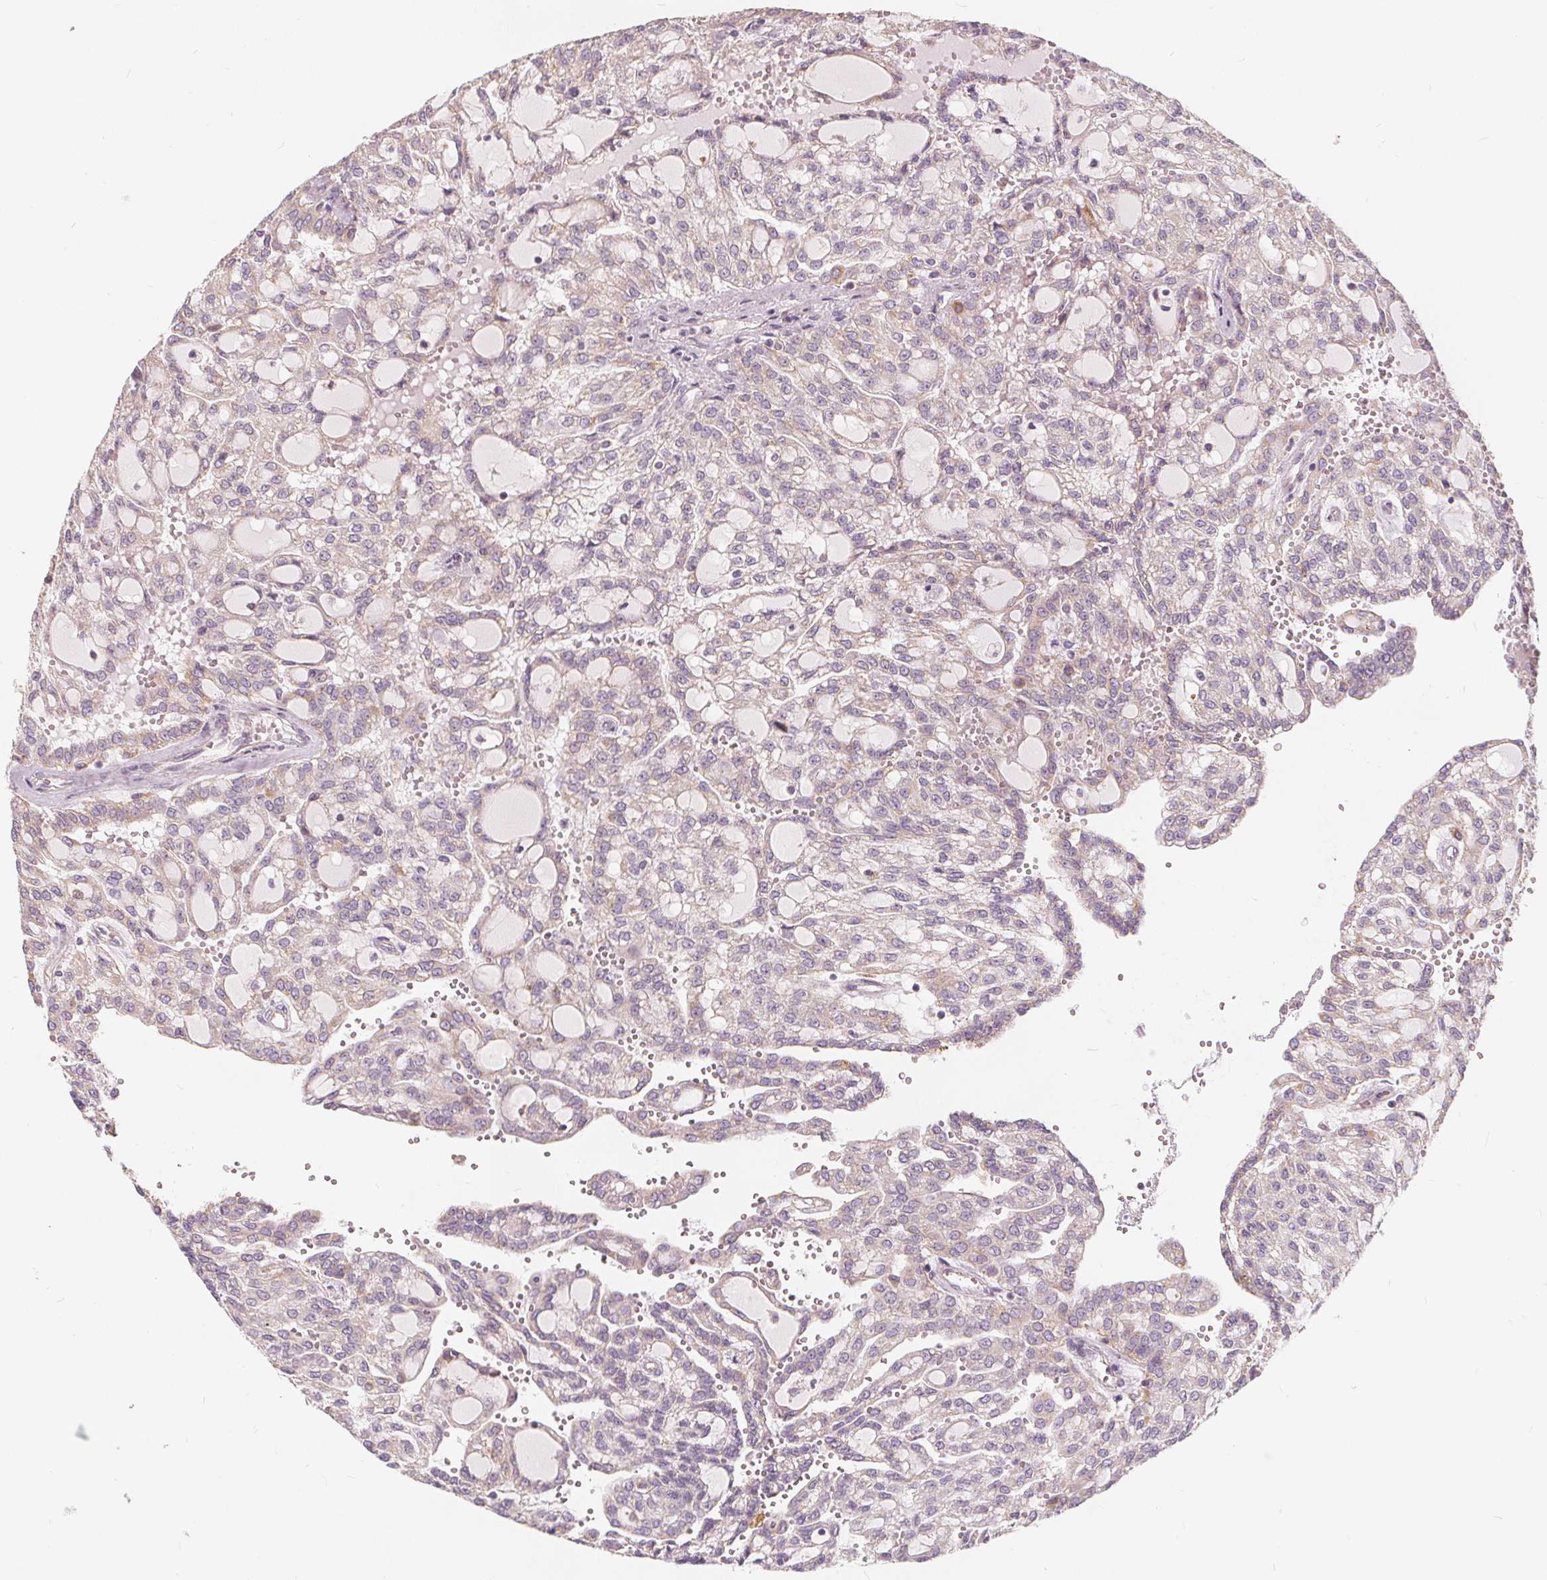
{"staining": {"intensity": "negative", "quantity": "none", "location": "none"}, "tissue": "renal cancer", "cell_type": "Tumor cells", "image_type": "cancer", "snomed": [{"axis": "morphology", "description": "Adenocarcinoma, NOS"}, {"axis": "topography", "description": "Kidney"}], "caption": "This photomicrograph is of renal cancer stained with immunohistochemistry (IHC) to label a protein in brown with the nuclei are counter-stained blue. There is no positivity in tumor cells.", "gene": "DRC3", "patient": {"sex": "male", "age": 63}}